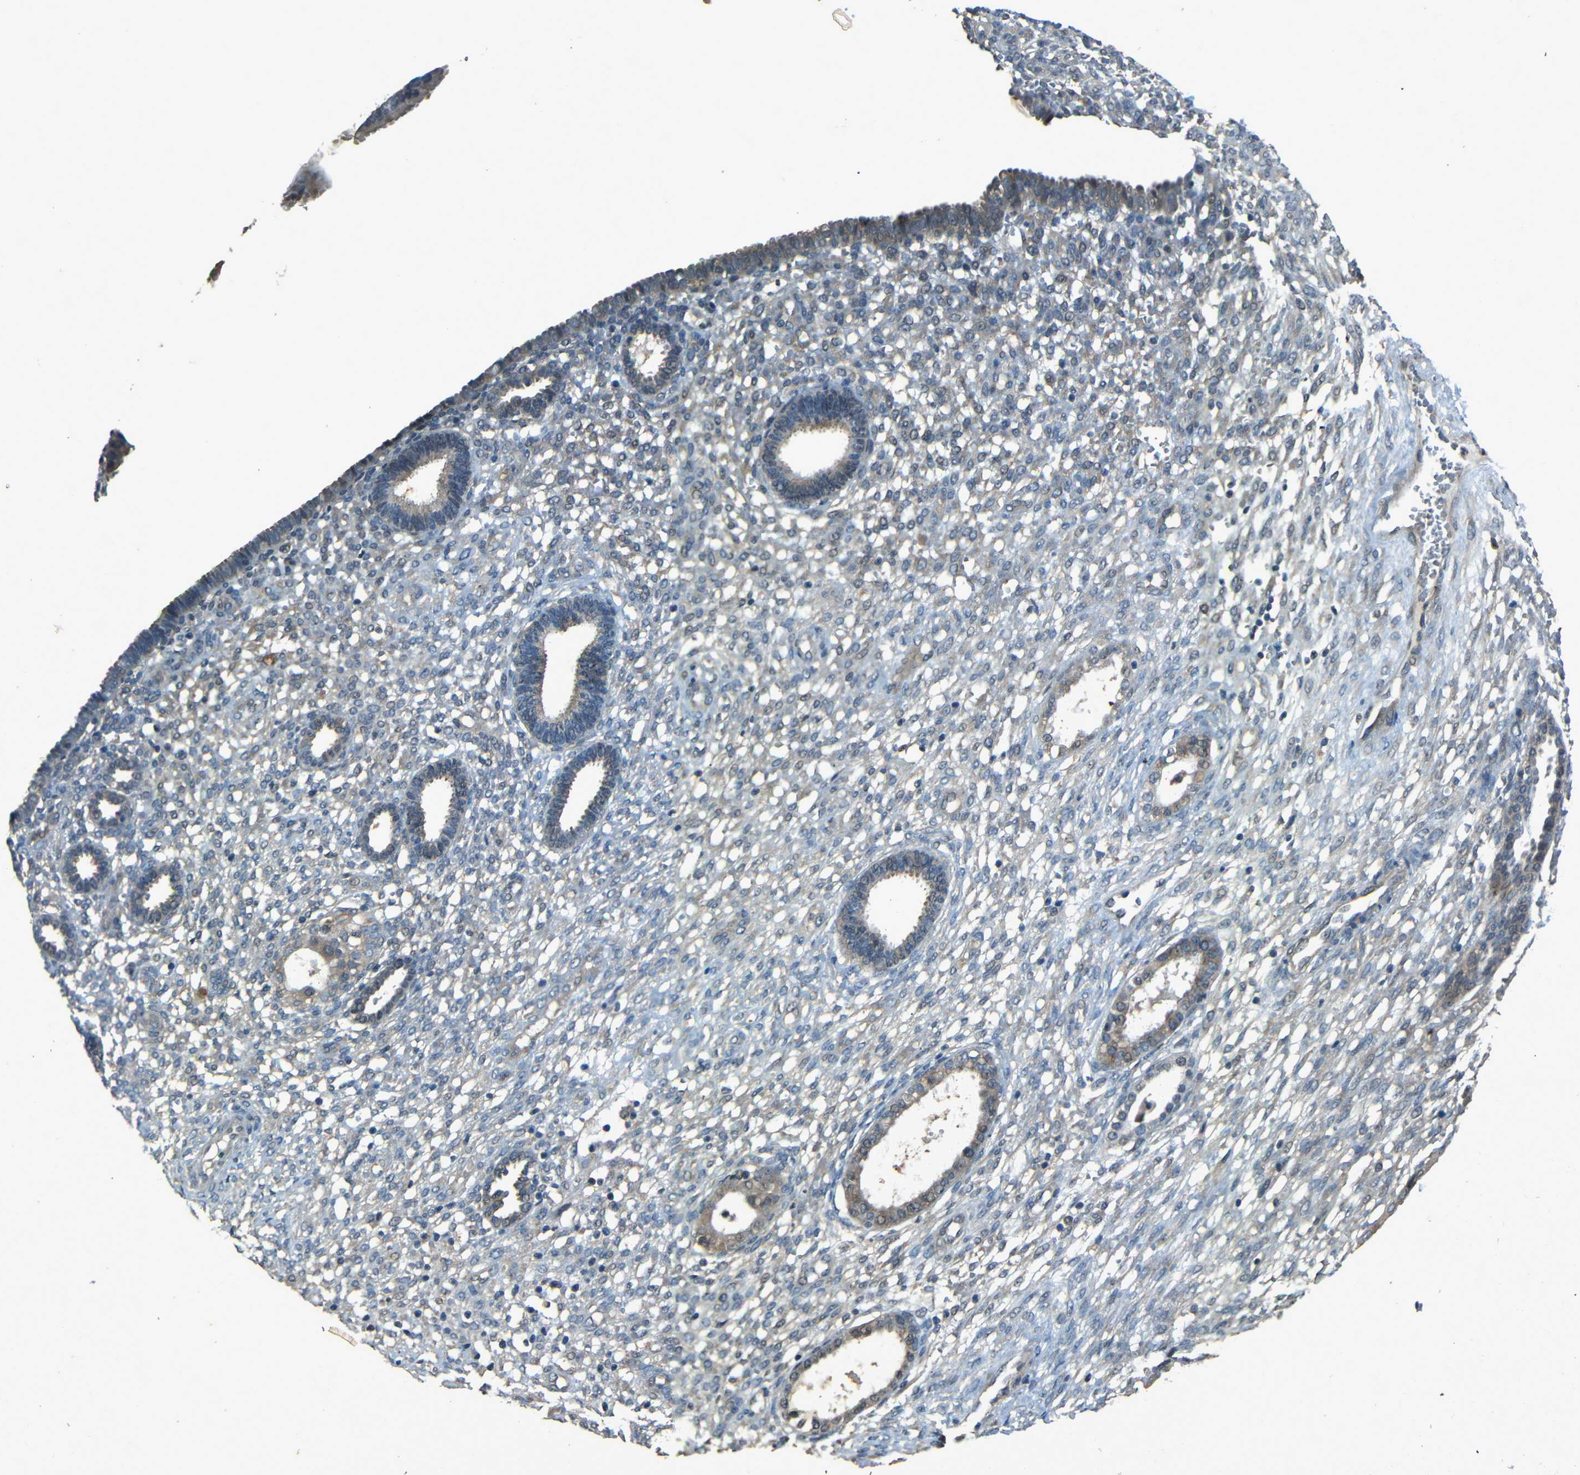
{"staining": {"intensity": "negative", "quantity": "none", "location": "none"}, "tissue": "endometrium", "cell_type": "Cells in endometrial stroma", "image_type": "normal", "snomed": [{"axis": "morphology", "description": "Normal tissue, NOS"}, {"axis": "topography", "description": "Endometrium"}], "caption": "The immunohistochemistry (IHC) micrograph has no significant positivity in cells in endometrial stroma of endometrium.", "gene": "SLA", "patient": {"sex": "female", "age": 61}}